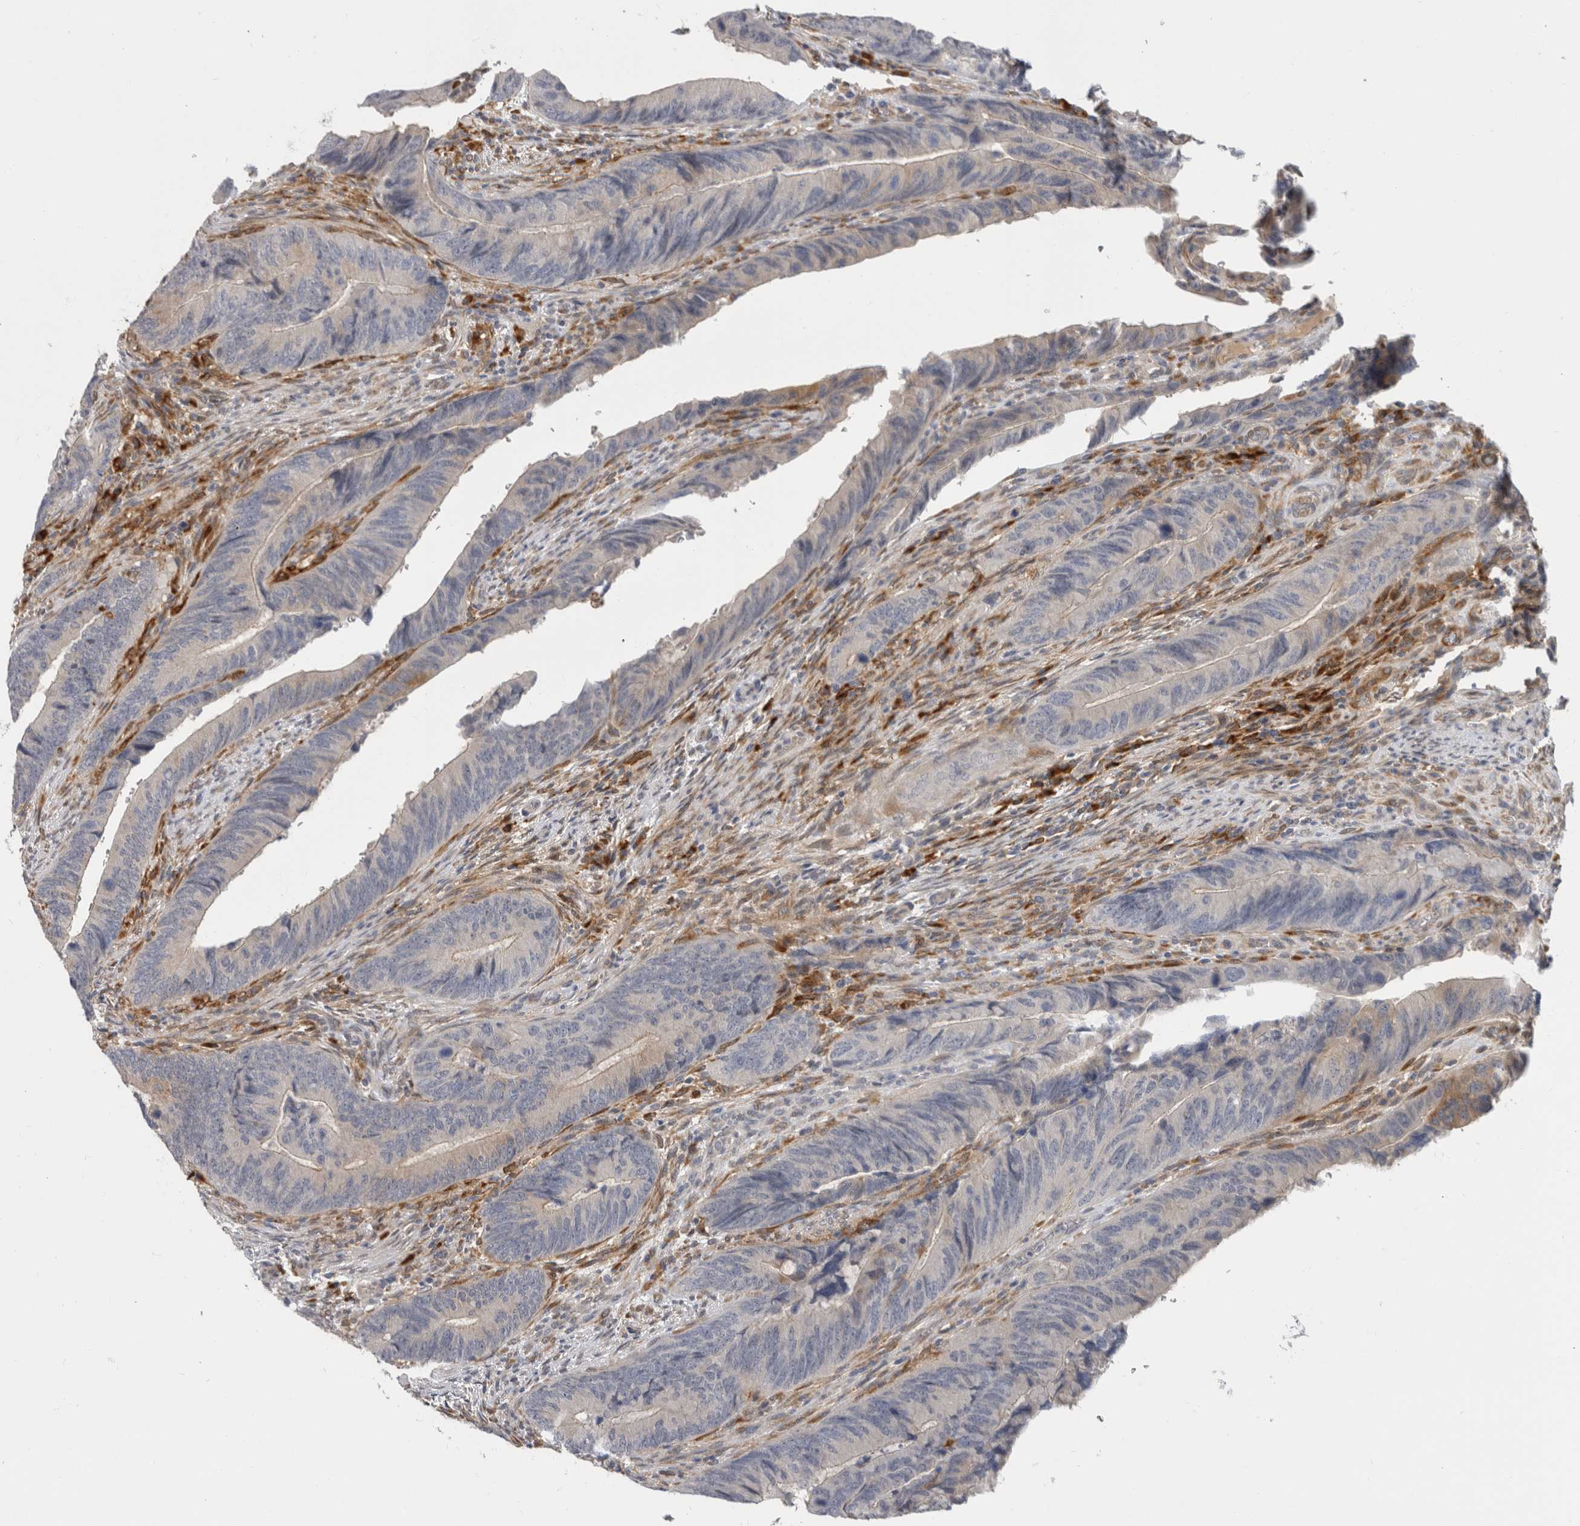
{"staining": {"intensity": "negative", "quantity": "none", "location": "none"}, "tissue": "colorectal cancer", "cell_type": "Tumor cells", "image_type": "cancer", "snomed": [{"axis": "morphology", "description": "Normal tissue, NOS"}, {"axis": "morphology", "description": "Adenocarcinoma, NOS"}, {"axis": "topography", "description": "Colon"}], "caption": "This is an immunohistochemistry photomicrograph of human colorectal cancer. There is no positivity in tumor cells.", "gene": "APOL2", "patient": {"sex": "male", "age": 56}}